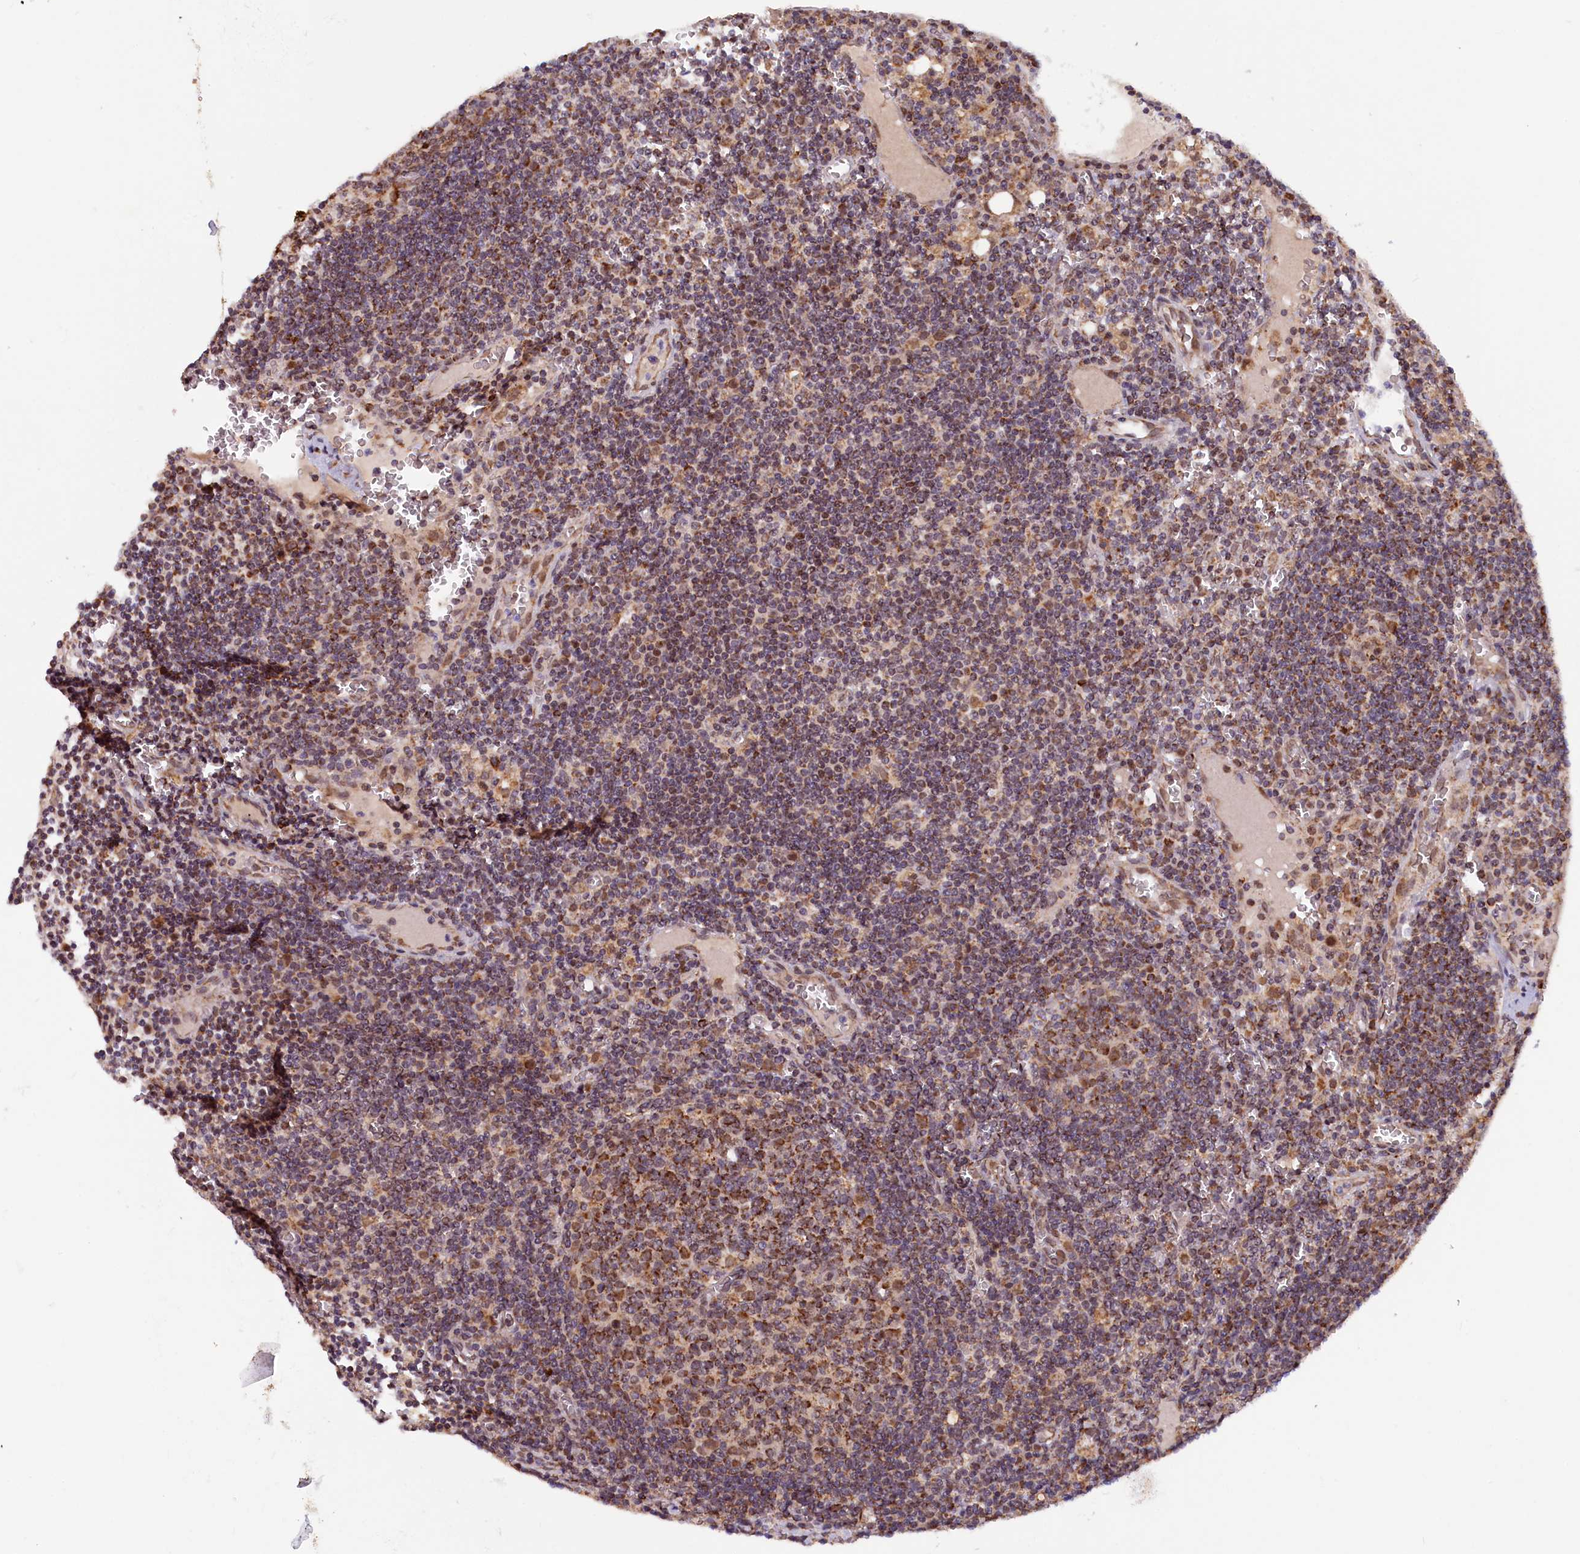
{"staining": {"intensity": "strong", "quantity": "25%-75%", "location": "cytoplasmic/membranous"}, "tissue": "lymph node", "cell_type": "Germinal center cells", "image_type": "normal", "snomed": [{"axis": "morphology", "description": "Normal tissue, NOS"}, {"axis": "topography", "description": "Lymph node"}], "caption": "Protein analysis of unremarkable lymph node exhibits strong cytoplasmic/membranous positivity in about 25%-75% of germinal center cells. The staining was performed using DAB (3,3'-diaminobenzidine) to visualize the protein expression in brown, while the nuclei were stained in blue with hematoxylin (Magnification: 20x).", "gene": "DUS3L", "patient": {"sex": "female", "age": 73}}